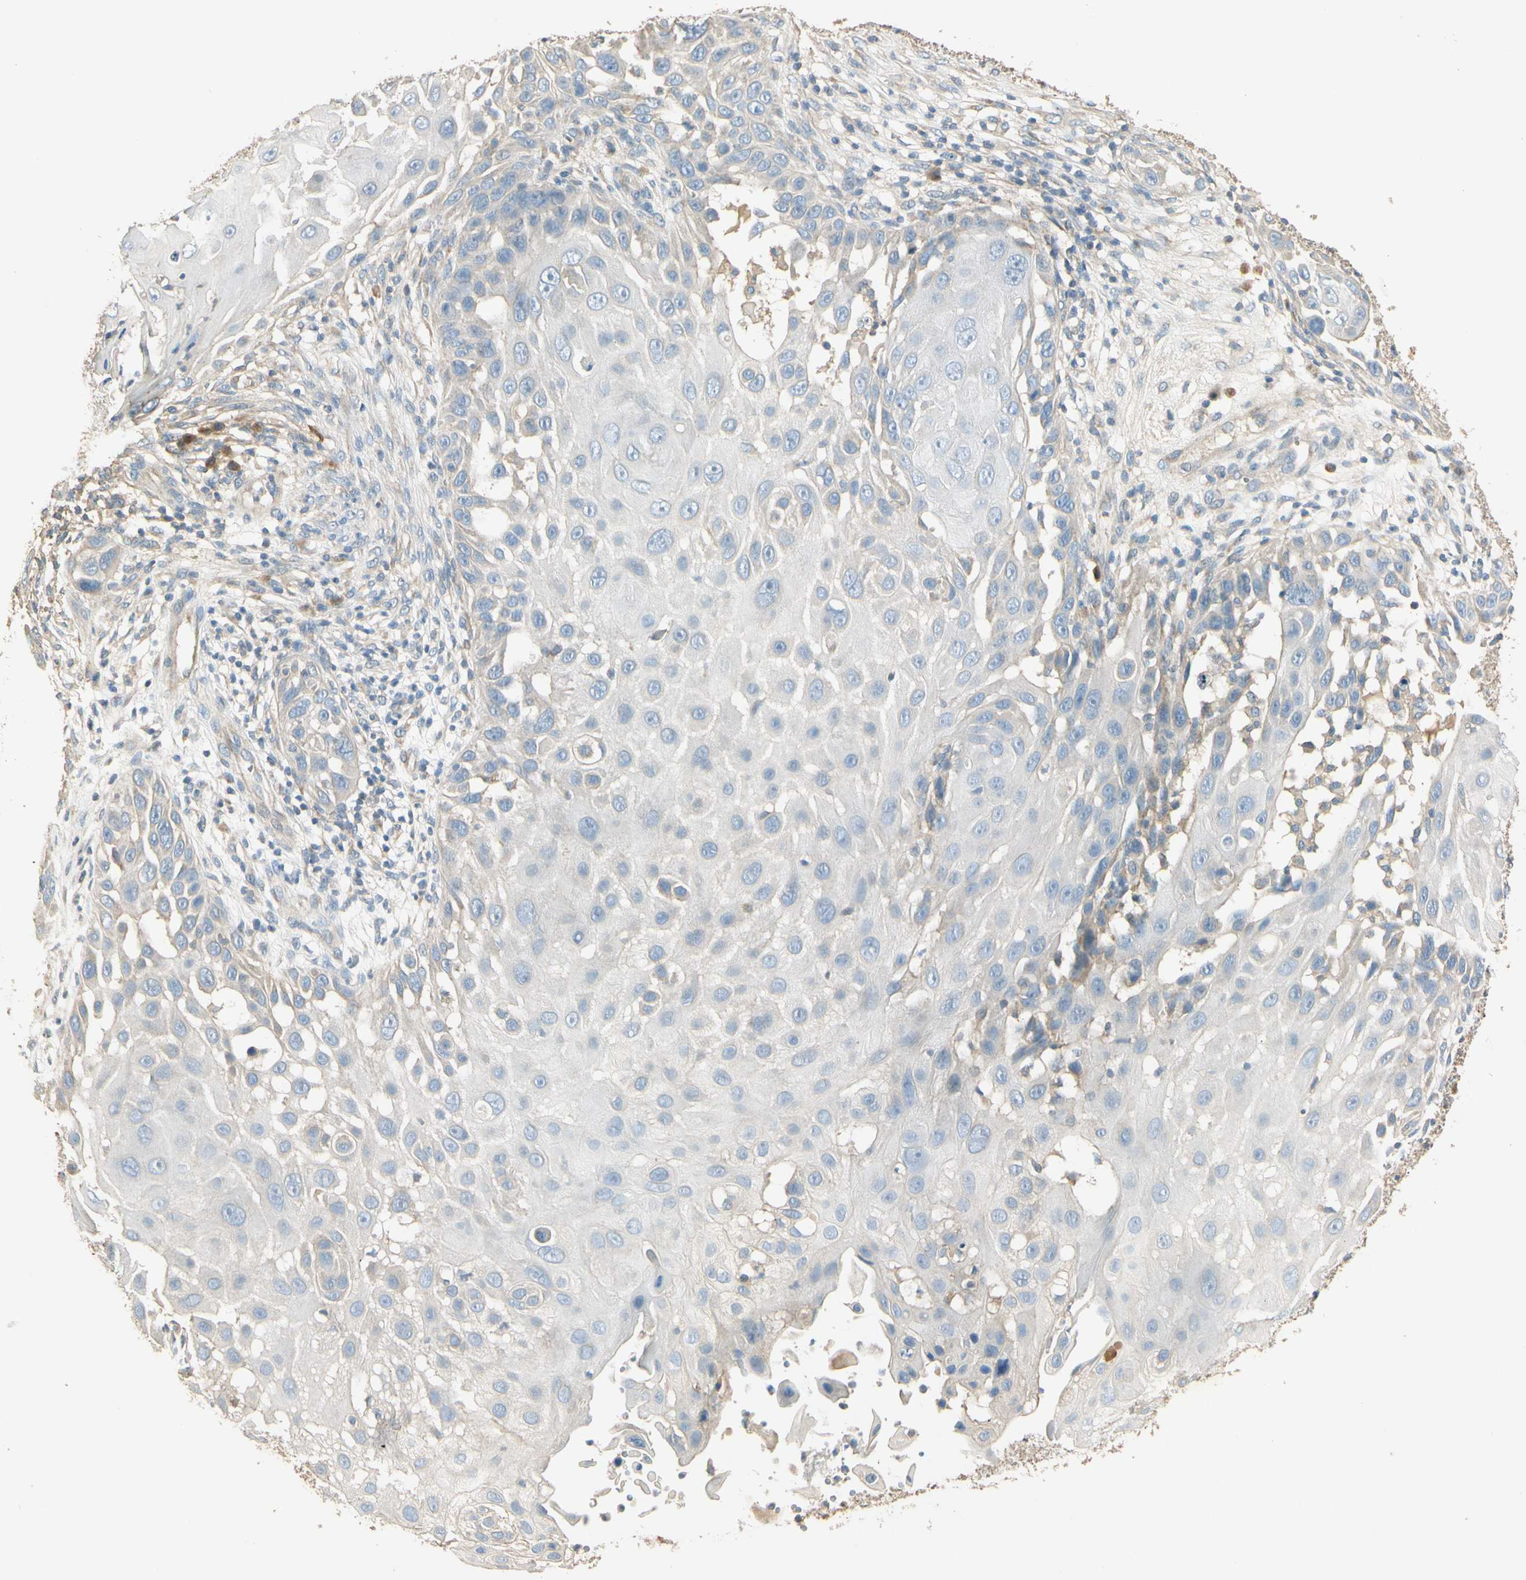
{"staining": {"intensity": "negative", "quantity": "none", "location": "none"}, "tissue": "skin cancer", "cell_type": "Tumor cells", "image_type": "cancer", "snomed": [{"axis": "morphology", "description": "Squamous cell carcinoma, NOS"}, {"axis": "topography", "description": "Skin"}], "caption": "Immunohistochemistry micrograph of human skin cancer (squamous cell carcinoma) stained for a protein (brown), which shows no expression in tumor cells. (DAB IHC with hematoxylin counter stain).", "gene": "PLXNA1", "patient": {"sex": "female", "age": 44}}